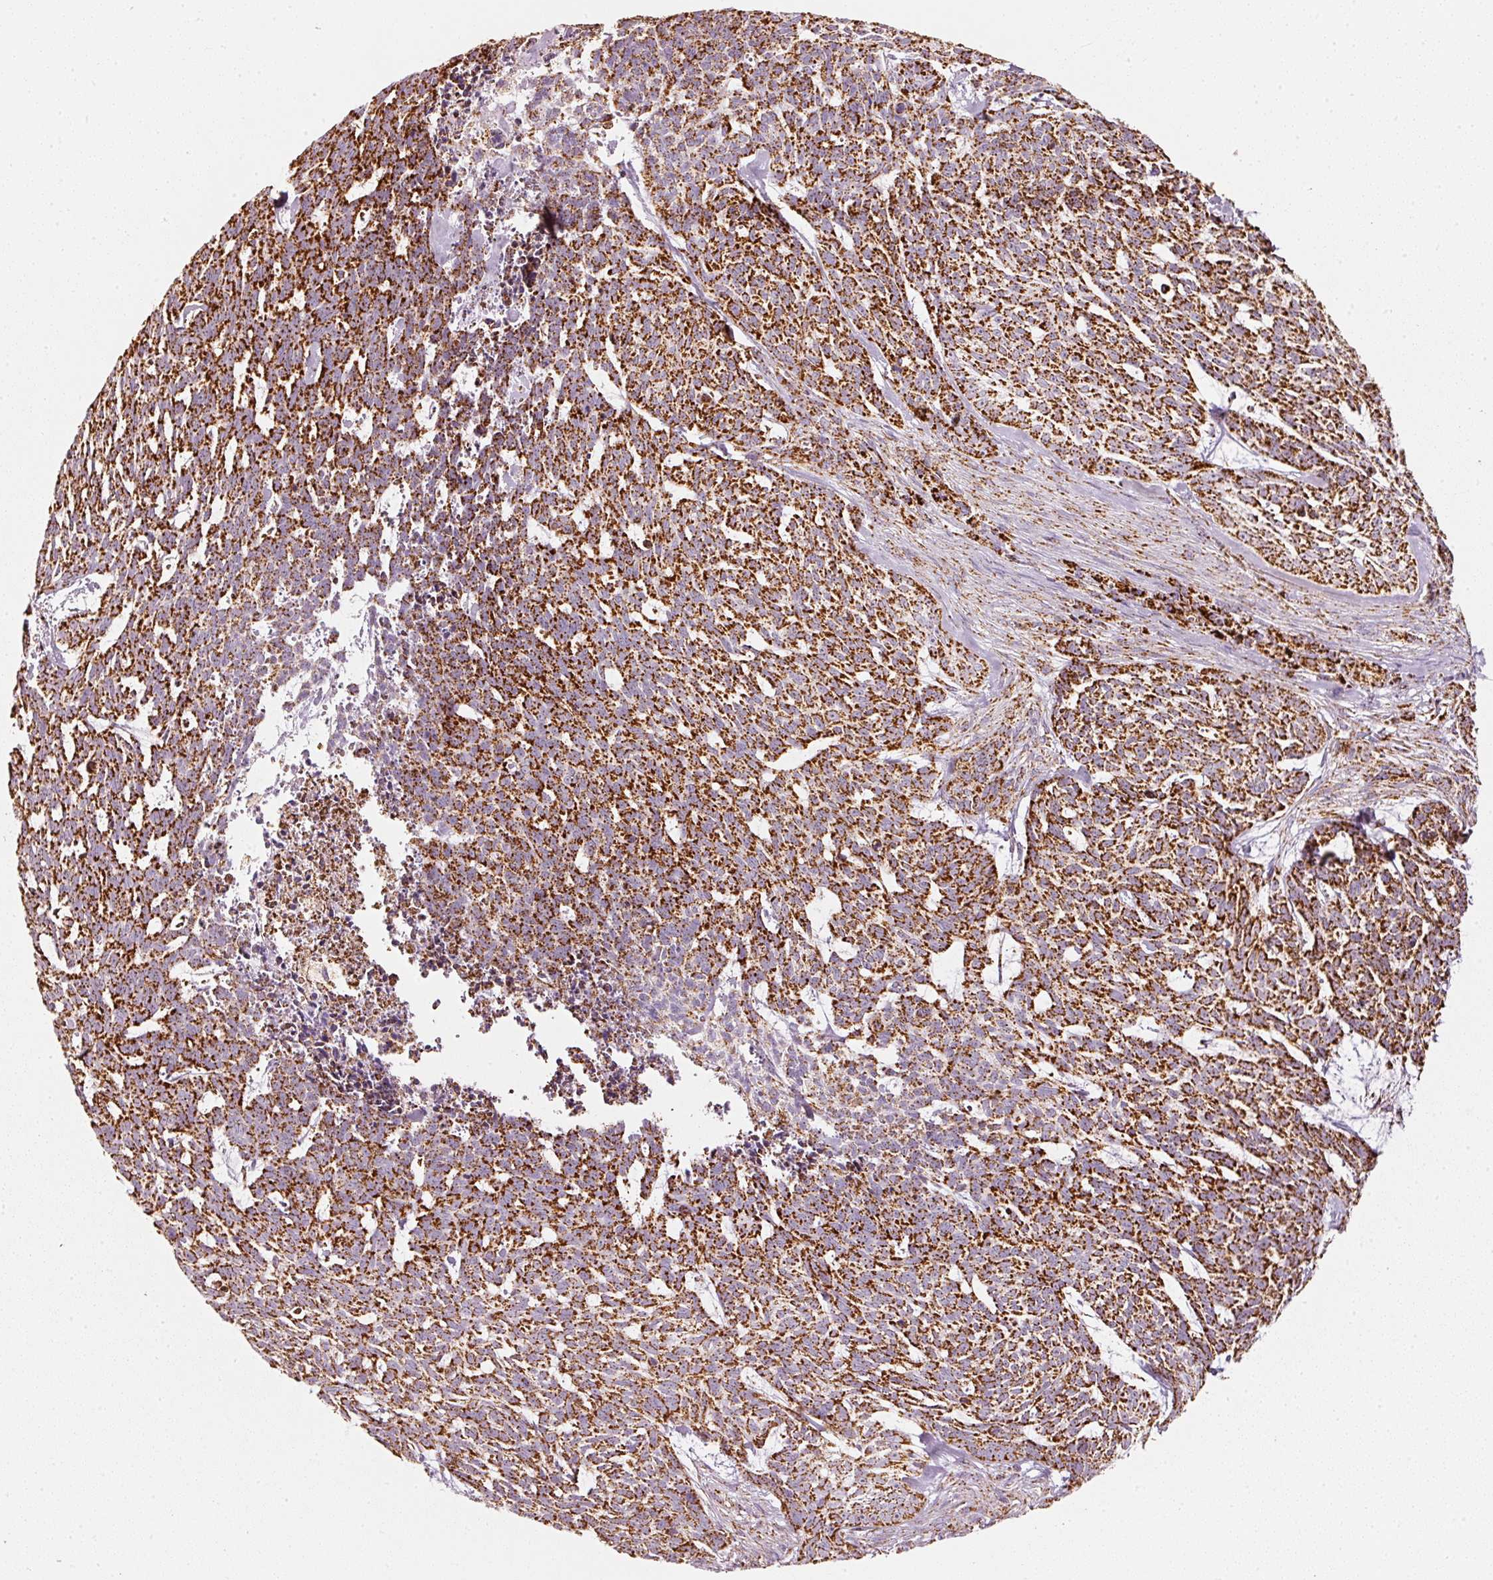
{"staining": {"intensity": "strong", "quantity": ">75%", "location": "cytoplasmic/membranous"}, "tissue": "skin cancer", "cell_type": "Tumor cells", "image_type": "cancer", "snomed": [{"axis": "morphology", "description": "Basal cell carcinoma"}, {"axis": "topography", "description": "Skin"}], "caption": "About >75% of tumor cells in human skin cancer (basal cell carcinoma) exhibit strong cytoplasmic/membranous protein expression as visualized by brown immunohistochemical staining.", "gene": "UQCRC1", "patient": {"sex": "female", "age": 93}}